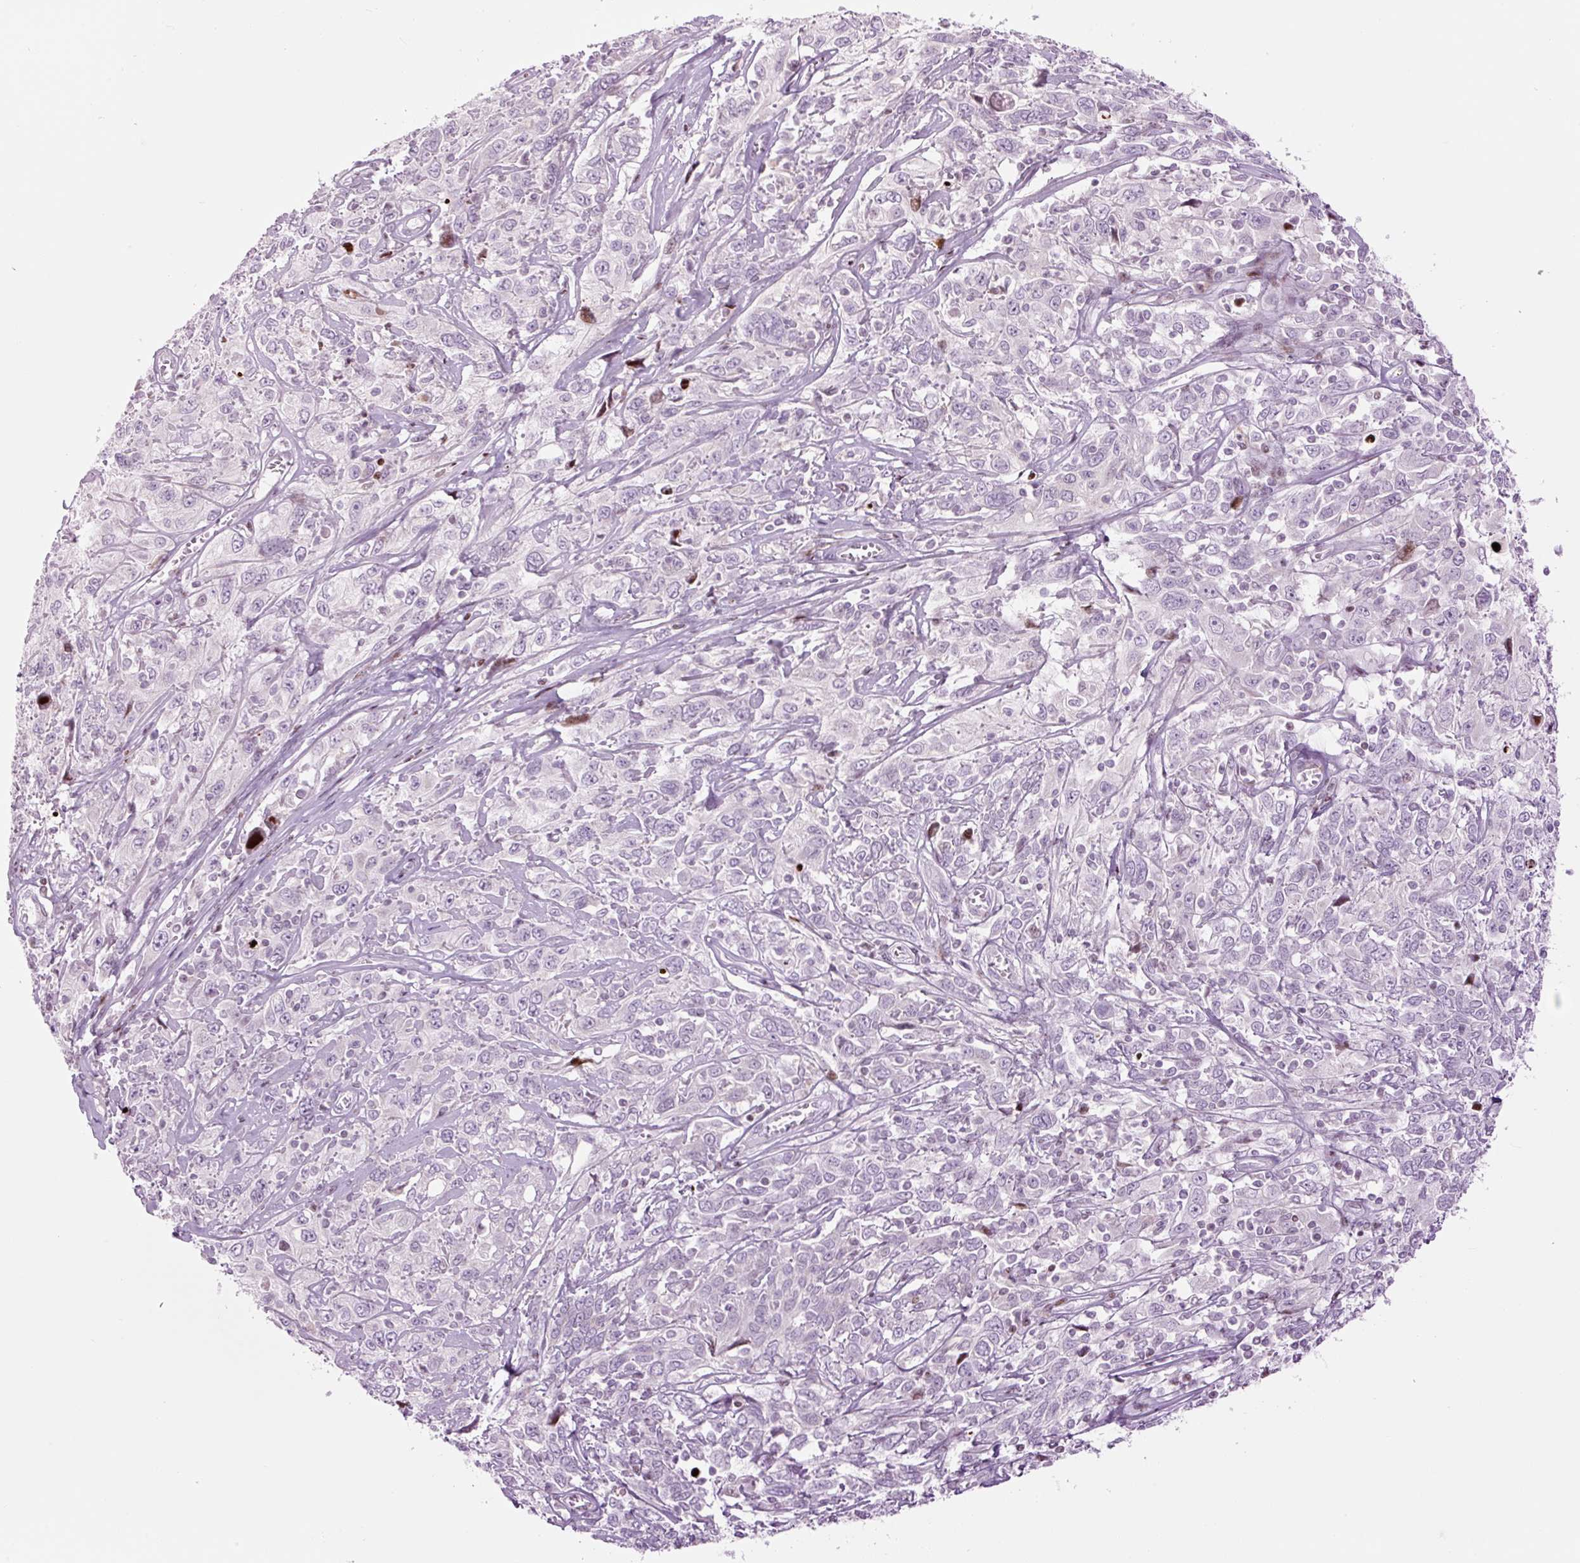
{"staining": {"intensity": "moderate", "quantity": "<25%", "location": "nuclear"}, "tissue": "cervical cancer", "cell_type": "Tumor cells", "image_type": "cancer", "snomed": [{"axis": "morphology", "description": "Squamous cell carcinoma, NOS"}, {"axis": "topography", "description": "Cervix"}], "caption": "Cervical cancer (squamous cell carcinoma) tissue demonstrates moderate nuclear expression in about <25% of tumor cells, visualized by immunohistochemistry.", "gene": "TMEM177", "patient": {"sex": "female", "age": 46}}